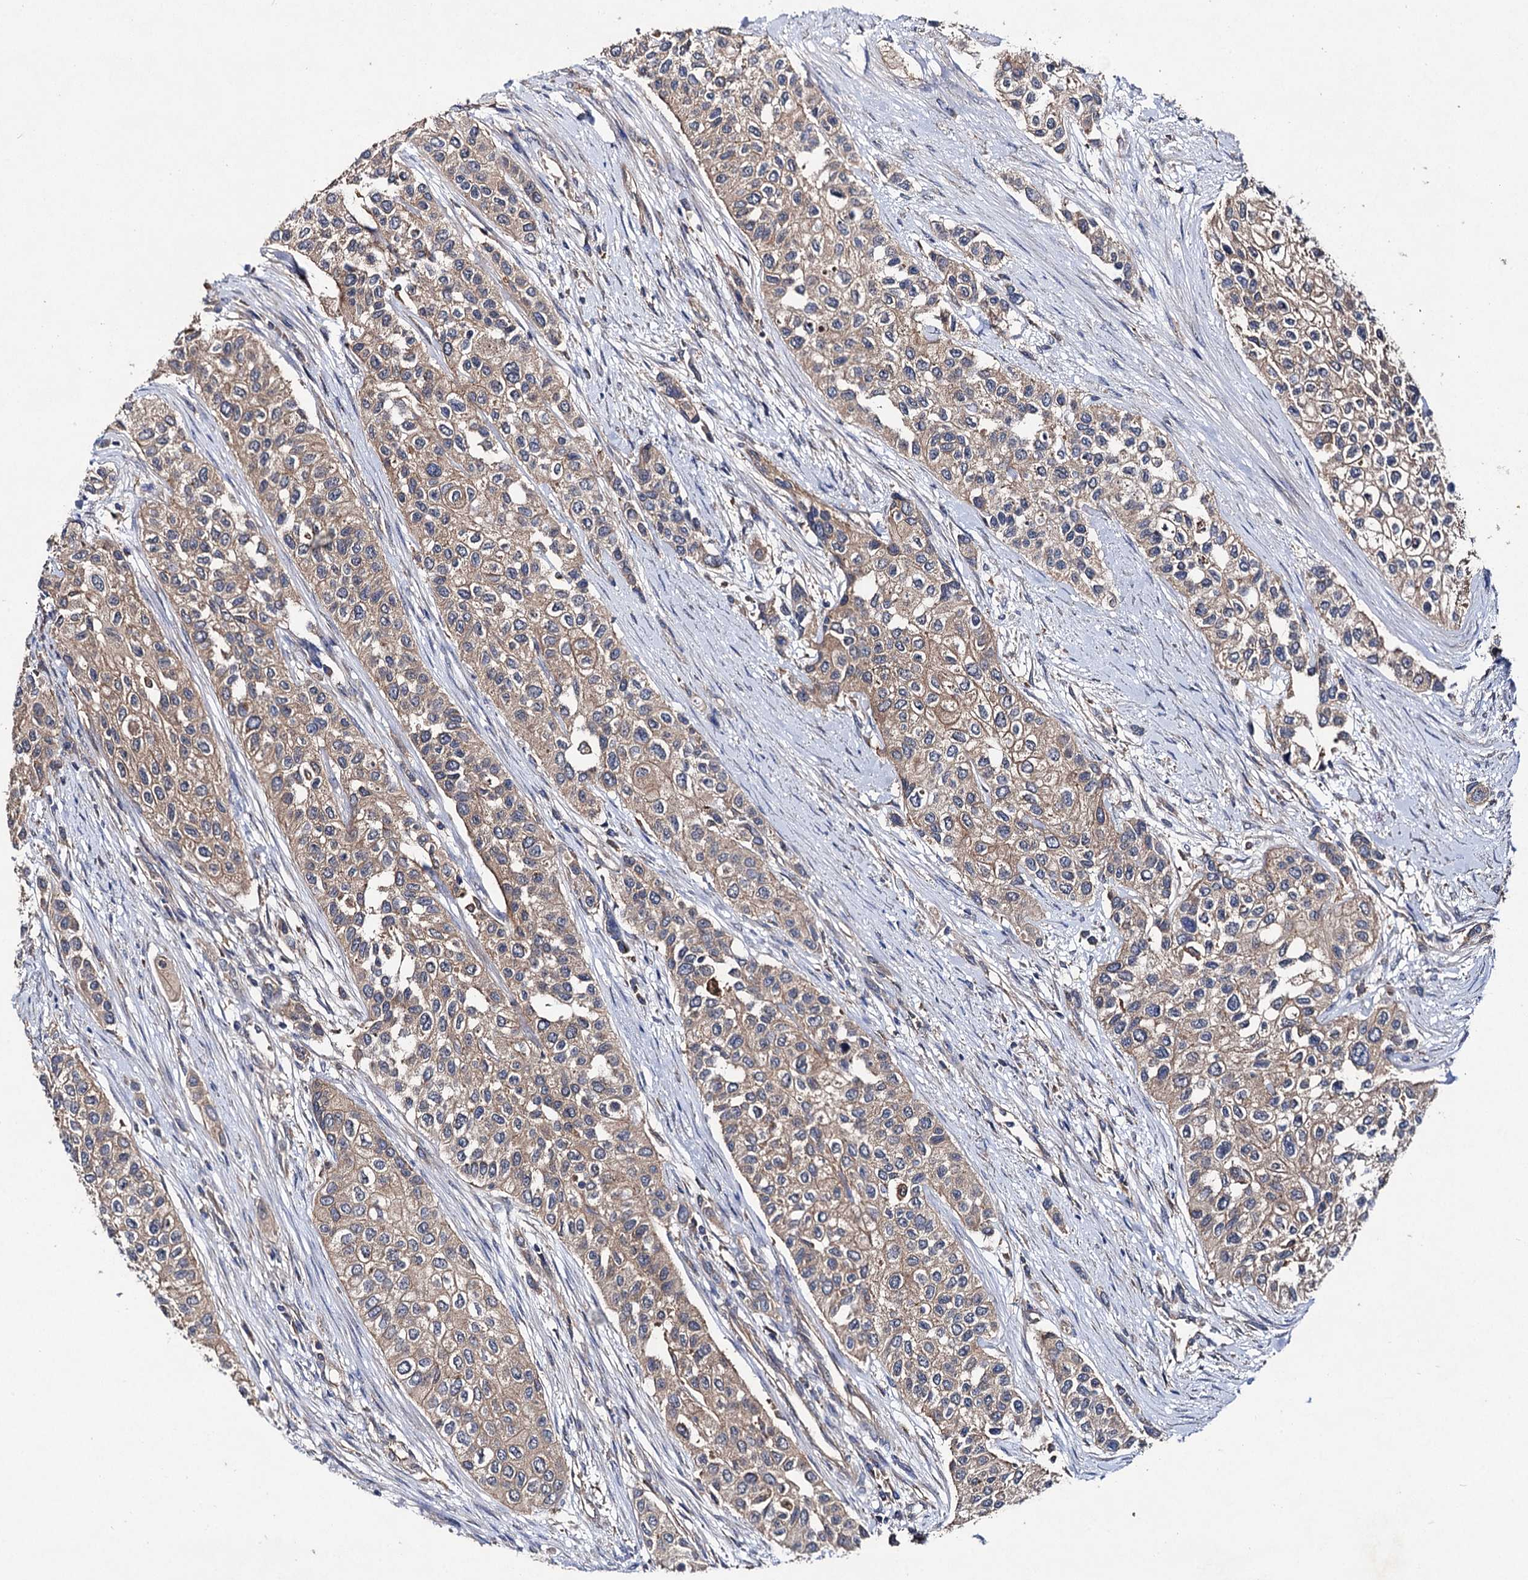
{"staining": {"intensity": "weak", "quantity": ">75%", "location": "cytoplasmic/membranous"}, "tissue": "urothelial cancer", "cell_type": "Tumor cells", "image_type": "cancer", "snomed": [{"axis": "morphology", "description": "Normal tissue, NOS"}, {"axis": "morphology", "description": "Urothelial carcinoma, High grade"}, {"axis": "topography", "description": "Vascular tissue"}, {"axis": "topography", "description": "Urinary bladder"}], "caption": "High-grade urothelial carcinoma tissue shows weak cytoplasmic/membranous staining in about >75% of tumor cells, visualized by immunohistochemistry.", "gene": "VPS29", "patient": {"sex": "female", "age": 56}}